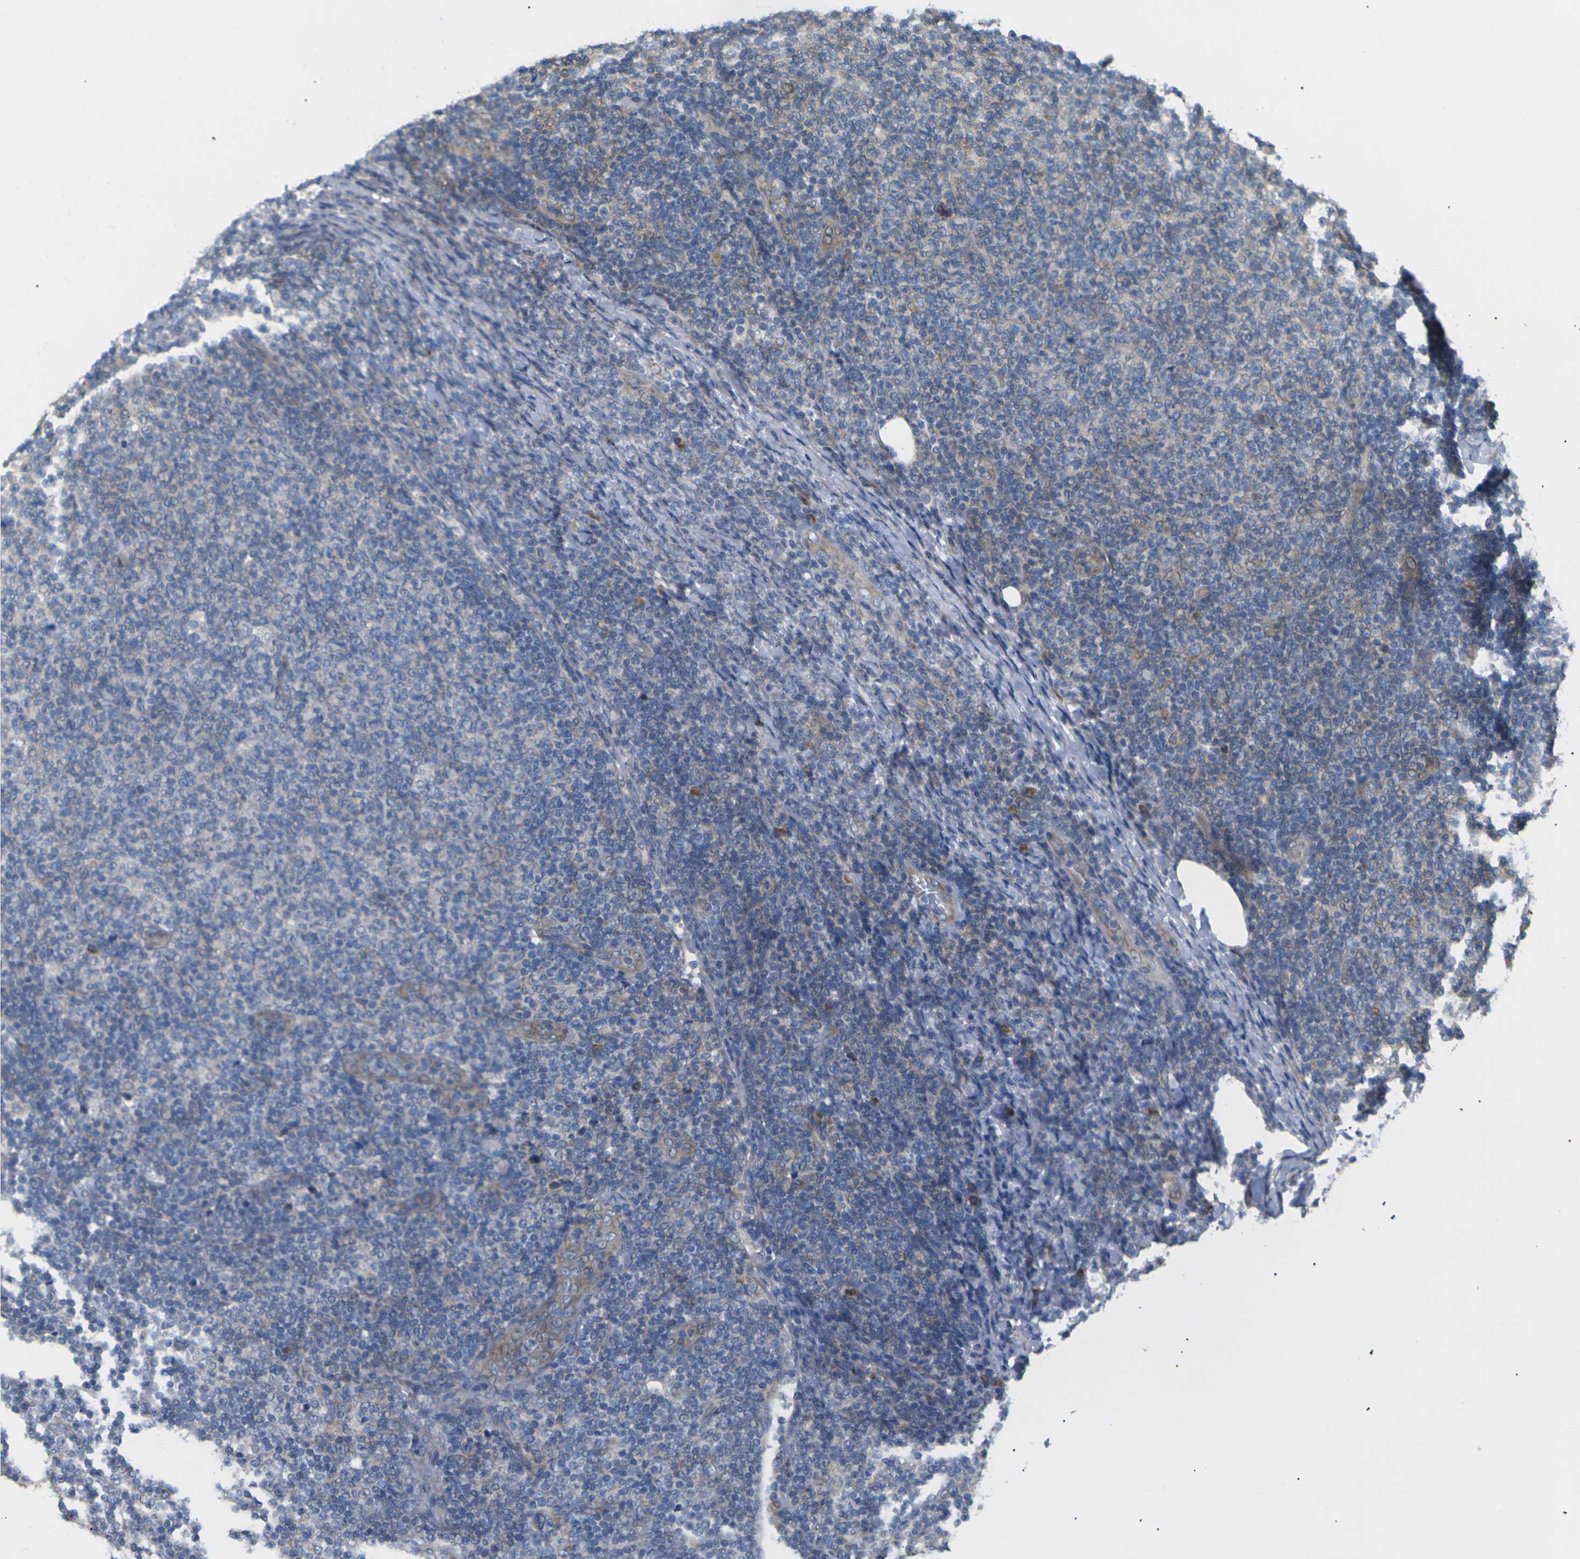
{"staining": {"intensity": "negative", "quantity": "none", "location": "none"}, "tissue": "lymphoma", "cell_type": "Tumor cells", "image_type": "cancer", "snomed": [{"axis": "morphology", "description": "Malignant lymphoma, non-Hodgkin's type, Low grade"}, {"axis": "topography", "description": "Lymph node"}], "caption": "Immunohistochemical staining of low-grade malignant lymphoma, non-Hodgkin's type demonstrates no significant expression in tumor cells.", "gene": "KLHDC8B", "patient": {"sex": "male", "age": 66}}